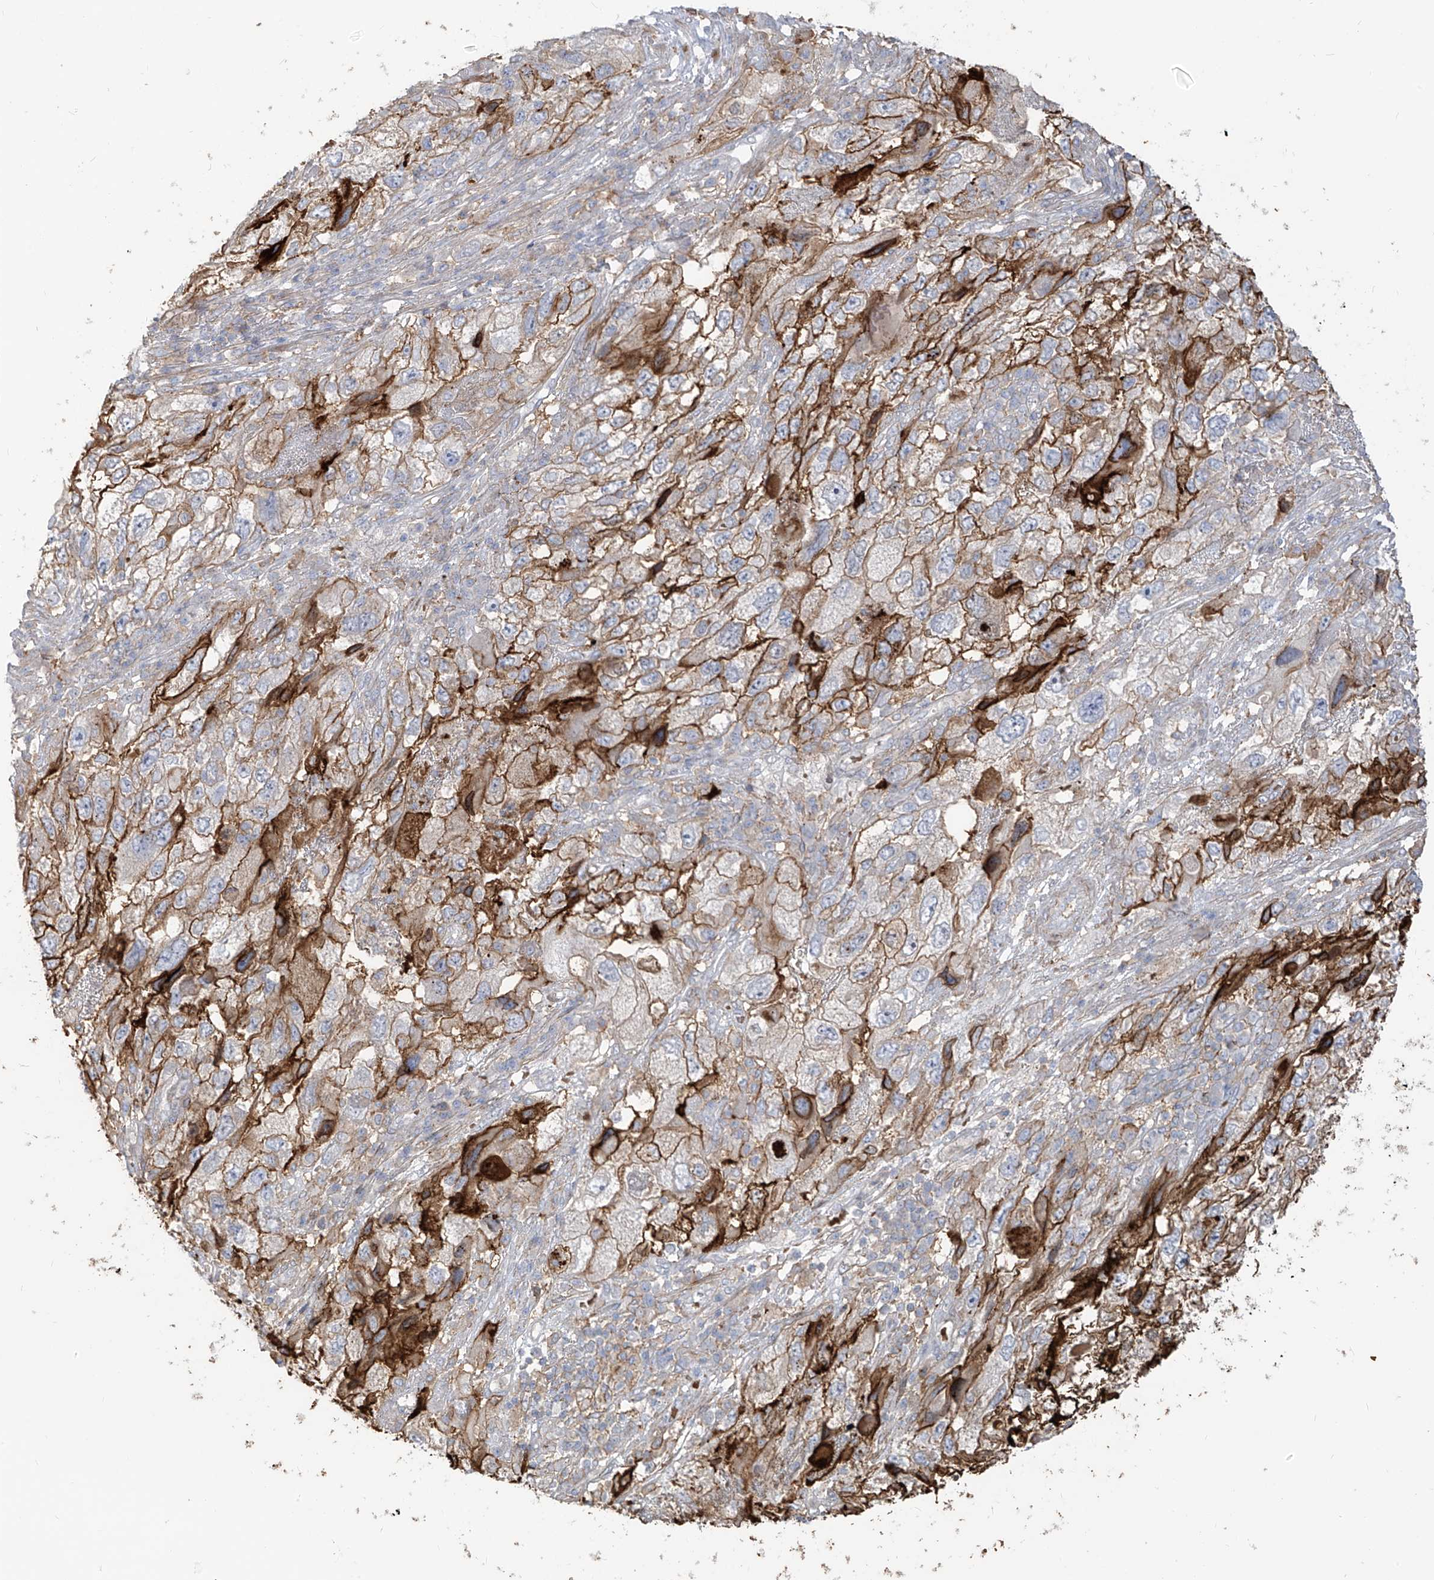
{"staining": {"intensity": "strong", "quantity": "25%-75%", "location": "cytoplasmic/membranous"}, "tissue": "endometrial cancer", "cell_type": "Tumor cells", "image_type": "cancer", "snomed": [{"axis": "morphology", "description": "Adenocarcinoma, NOS"}, {"axis": "topography", "description": "Endometrium"}], "caption": "Brown immunohistochemical staining in human endometrial cancer (adenocarcinoma) displays strong cytoplasmic/membranous staining in about 25%-75% of tumor cells.", "gene": "ZGRF1", "patient": {"sex": "female", "age": 49}}